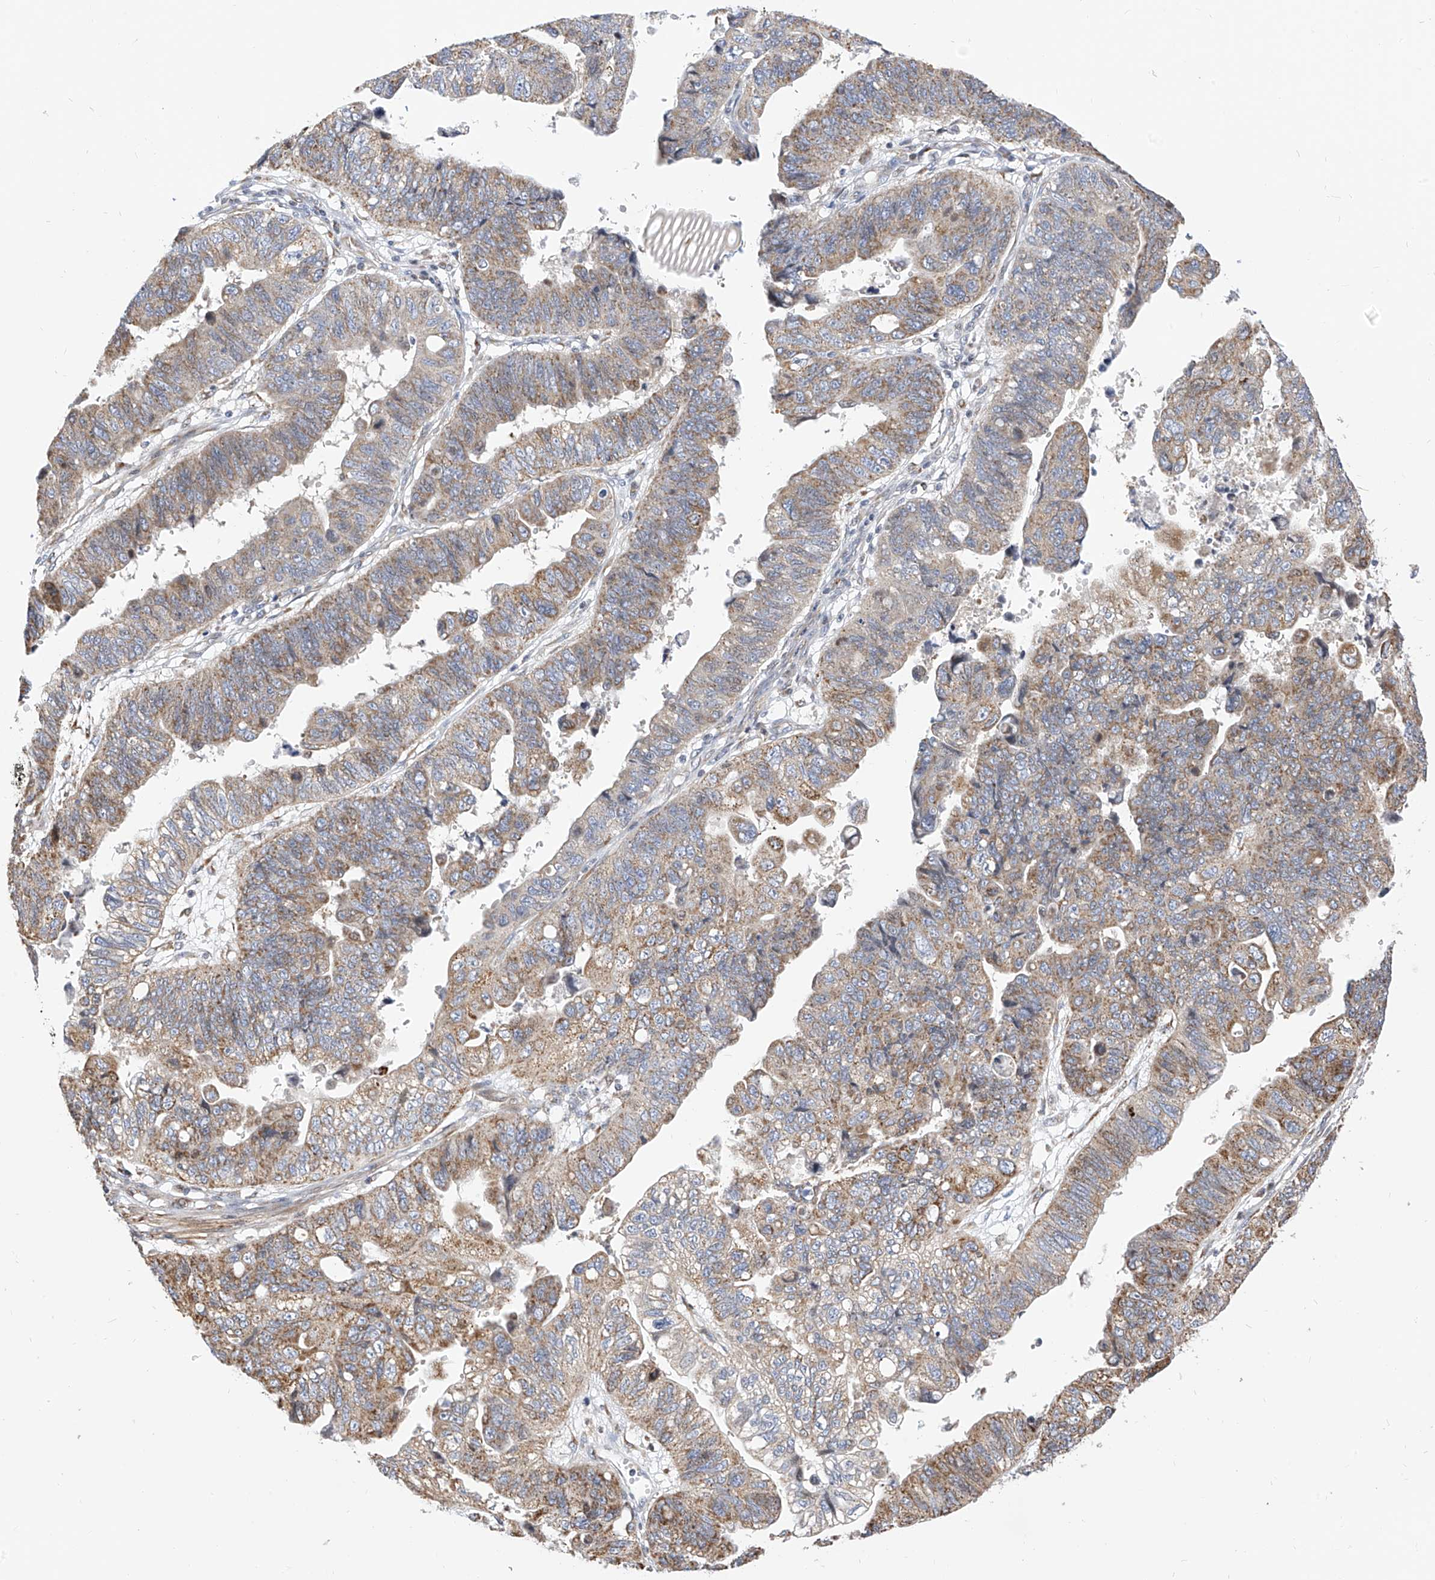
{"staining": {"intensity": "moderate", "quantity": ">75%", "location": "cytoplasmic/membranous"}, "tissue": "stomach cancer", "cell_type": "Tumor cells", "image_type": "cancer", "snomed": [{"axis": "morphology", "description": "Adenocarcinoma, NOS"}, {"axis": "topography", "description": "Stomach"}], "caption": "Protein positivity by immunohistochemistry (IHC) exhibits moderate cytoplasmic/membranous positivity in approximately >75% of tumor cells in adenocarcinoma (stomach).", "gene": "TTLL8", "patient": {"sex": "male", "age": 59}}